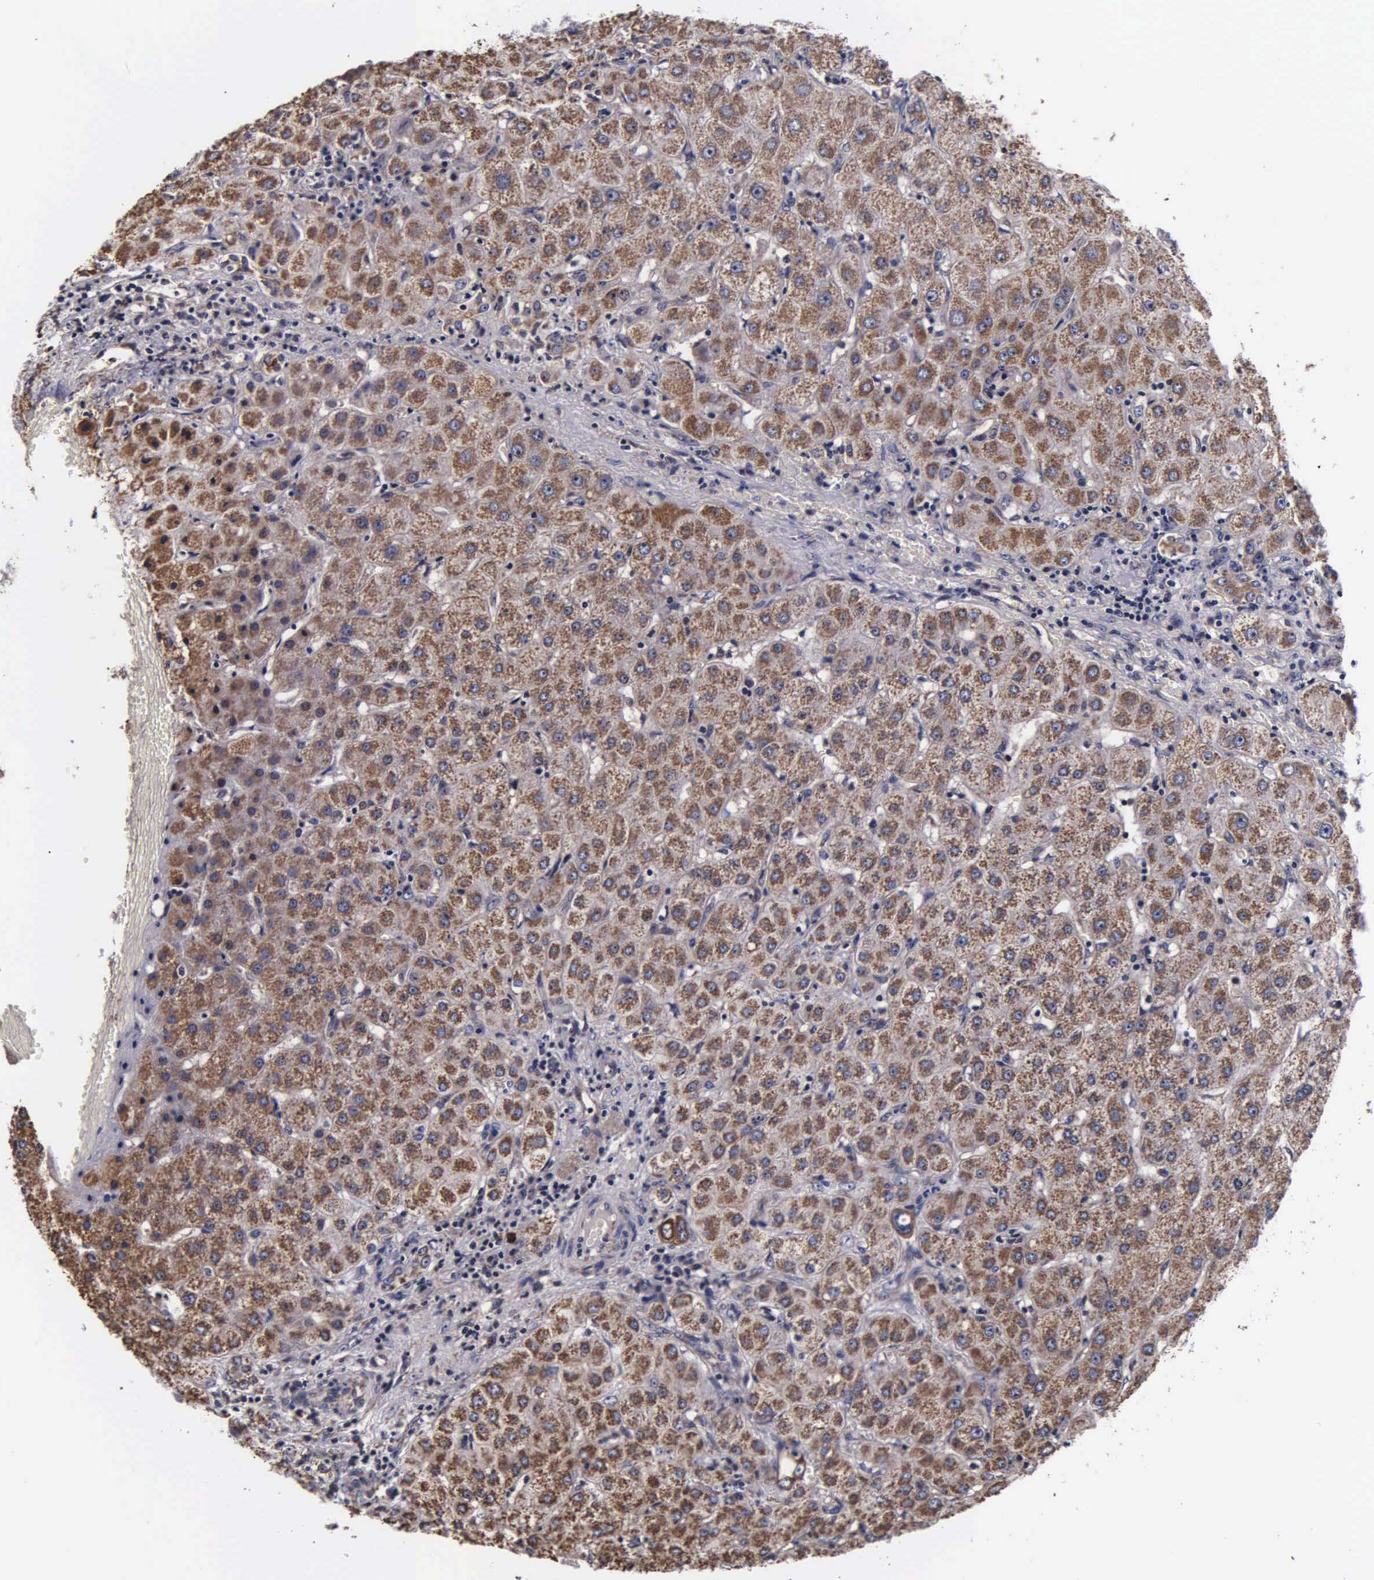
{"staining": {"intensity": "weak", "quantity": ">75%", "location": "cytoplasmic/membranous"}, "tissue": "liver", "cell_type": "Cholangiocytes", "image_type": "normal", "snomed": [{"axis": "morphology", "description": "Normal tissue, NOS"}, {"axis": "topography", "description": "Liver"}], "caption": "Normal liver reveals weak cytoplasmic/membranous staining in about >75% of cholangiocytes, visualized by immunohistochemistry.", "gene": "PSMA3", "patient": {"sex": "female", "age": 79}}